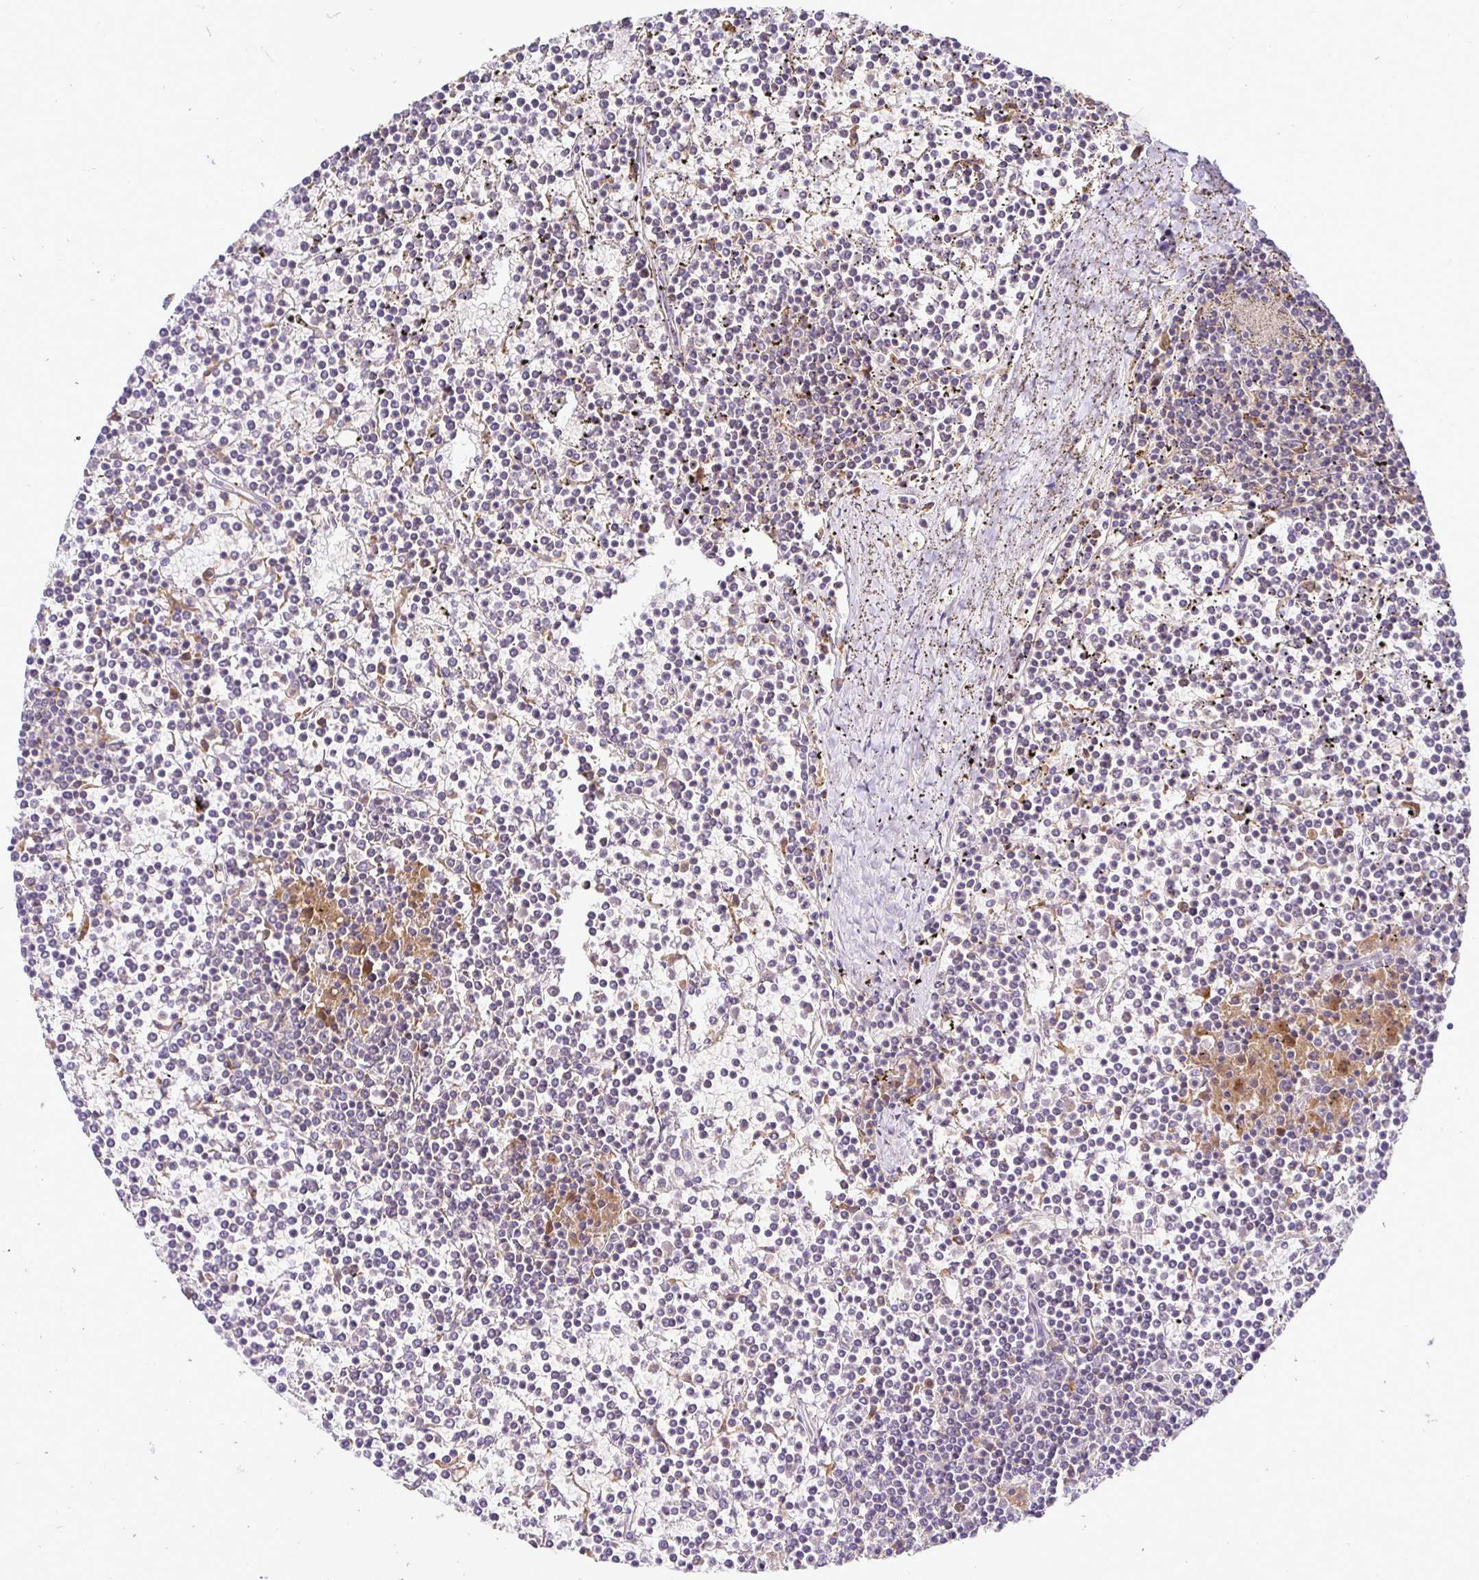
{"staining": {"intensity": "negative", "quantity": "none", "location": "none"}, "tissue": "lymphoma", "cell_type": "Tumor cells", "image_type": "cancer", "snomed": [{"axis": "morphology", "description": "Malignant lymphoma, non-Hodgkin's type, Low grade"}, {"axis": "topography", "description": "Spleen"}], "caption": "High magnification brightfield microscopy of lymphoma stained with DAB (3,3'-diaminobenzidine) (brown) and counterstained with hematoxylin (blue): tumor cells show no significant expression.", "gene": "ATP6V1F", "patient": {"sex": "female", "age": 19}}